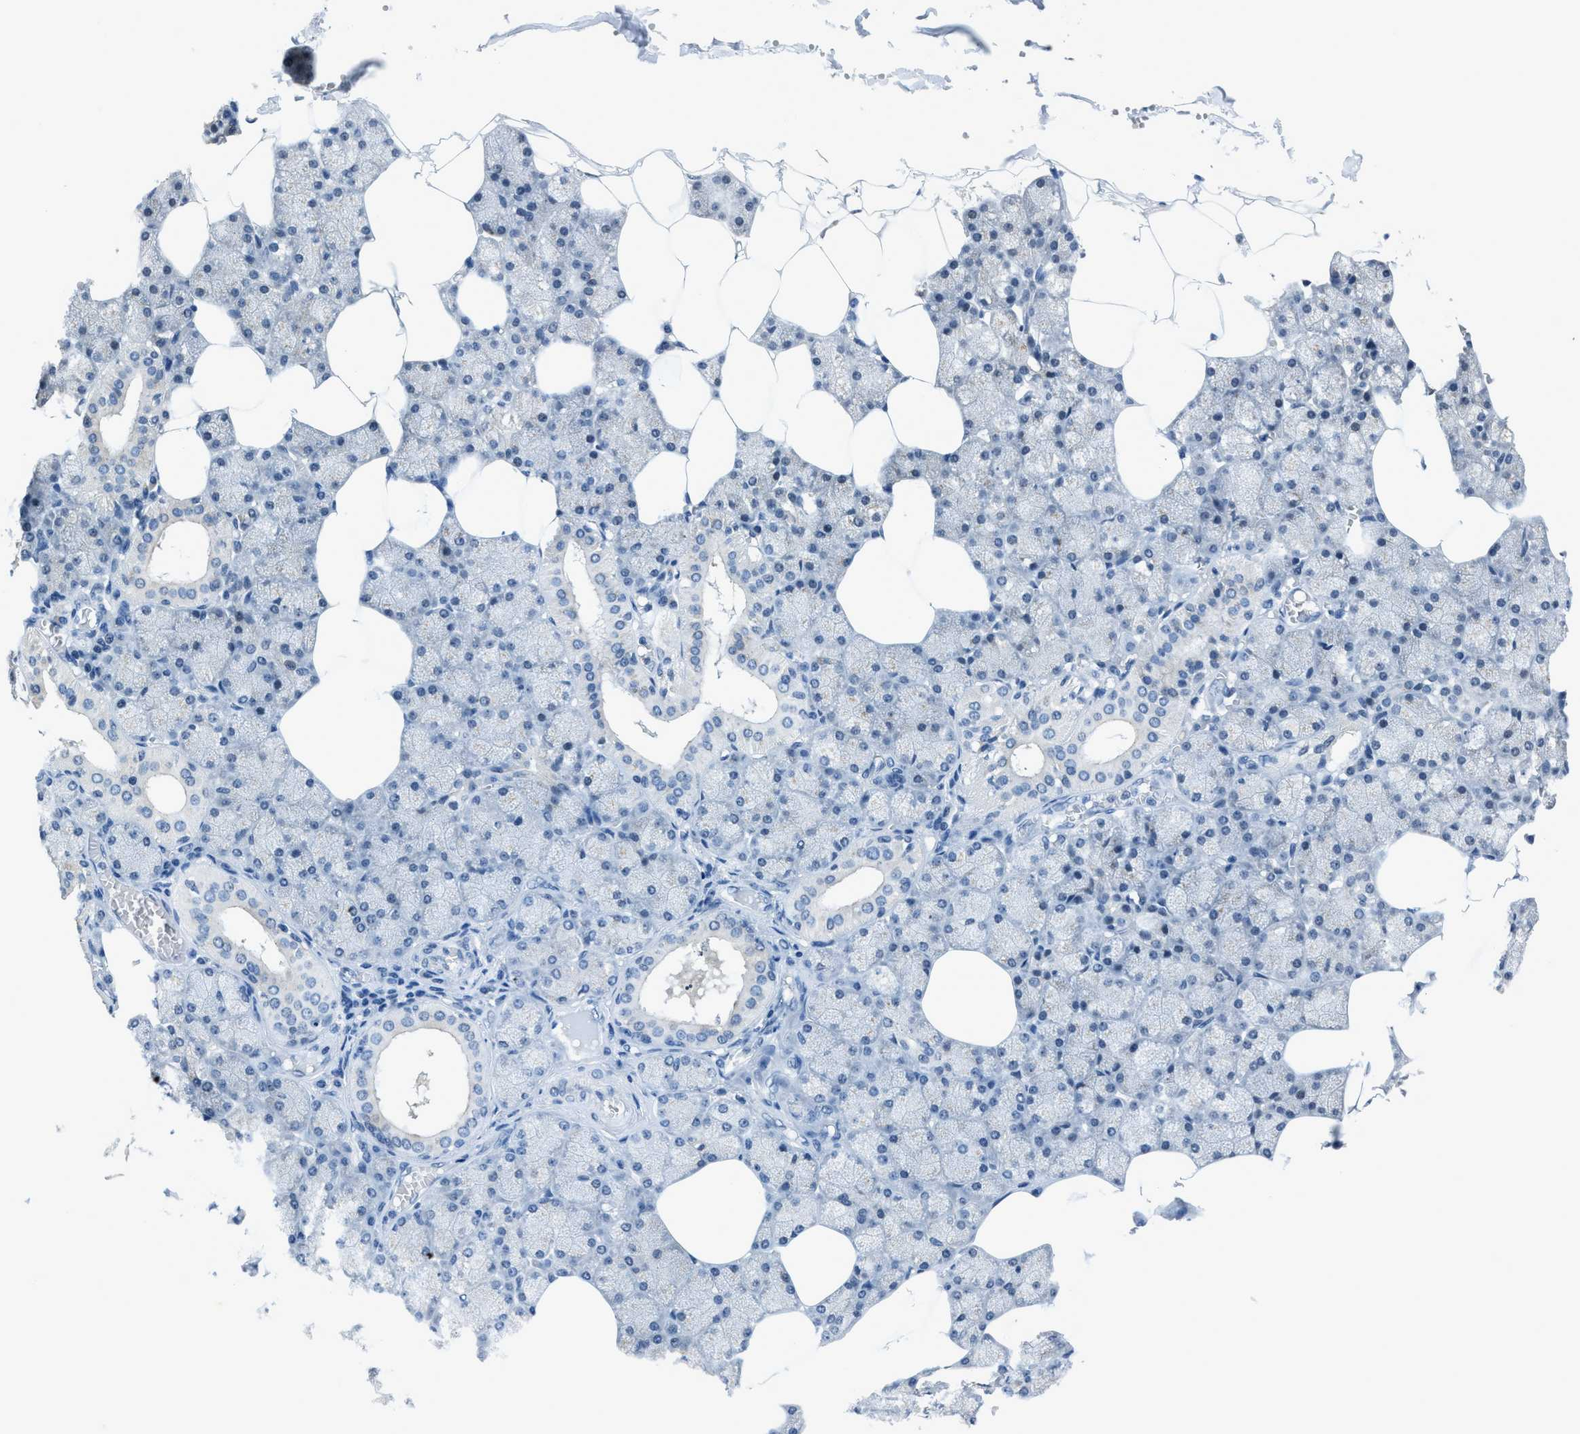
{"staining": {"intensity": "weak", "quantity": "<25%", "location": "cytoplasmic/membranous,nuclear"}, "tissue": "salivary gland", "cell_type": "Glandular cells", "image_type": "normal", "snomed": [{"axis": "morphology", "description": "Normal tissue, NOS"}, {"axis": "topography", "description": "Salivary gland"}], "caption": "A high-resolution micrograph shows IHC staining of benign salivary gland, which exhibits no significant positivity in glandular cells. (Stains: DAB (3,3'-diaminobenzidine) immunohistochemistry with hematoxylin counter stain, Microscopy: brightfield microscopy at high magnification).", "gene": "DUSP19", "patient": {"sex": "male", "age": 62}}